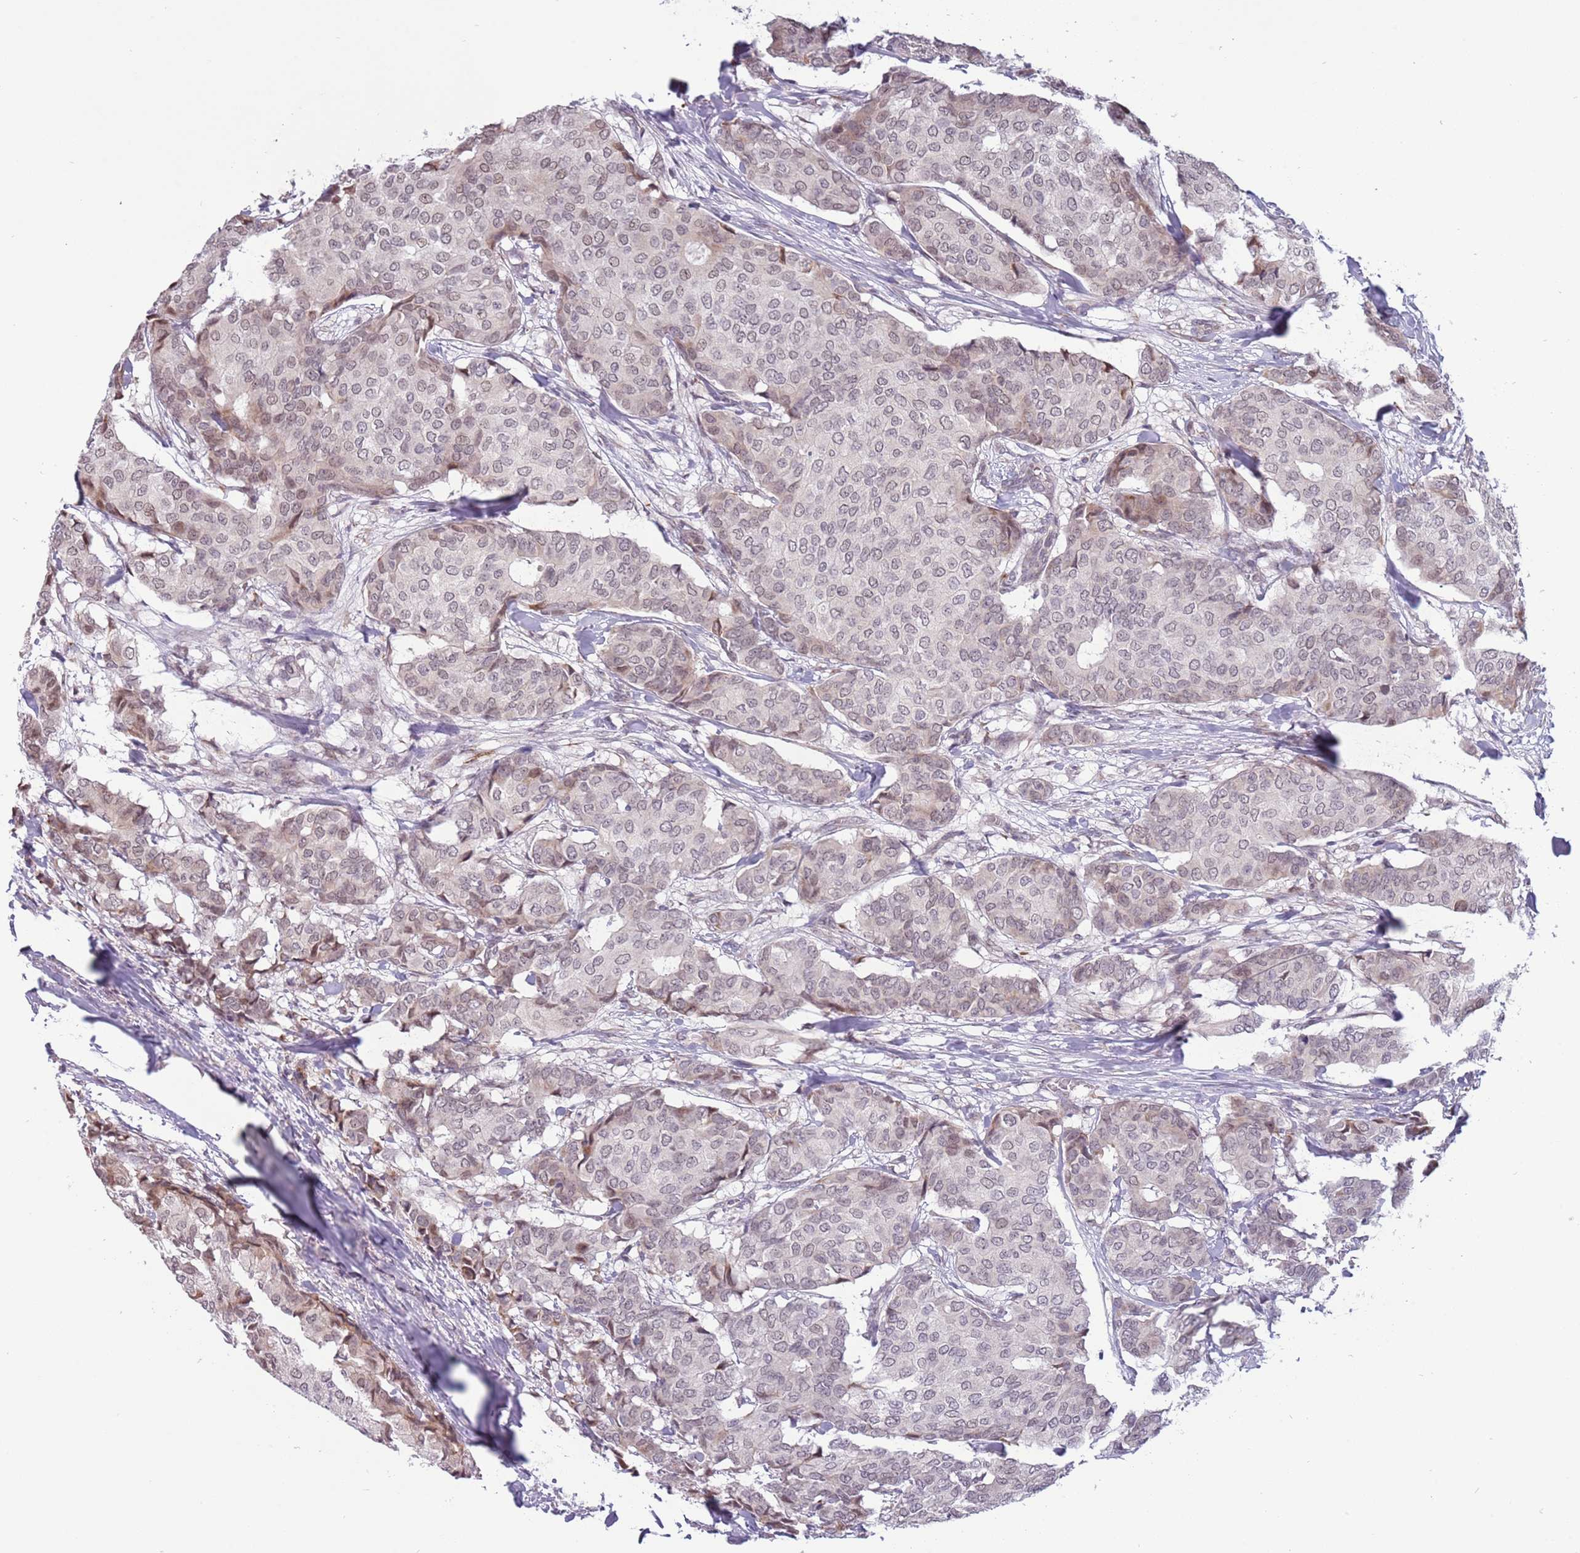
{"staining": {"intensity": "weak", "quantity": "25%-75%", "location": "nuclear"}, "tissue": "breast cancer", "cell_type": "Tumor cells", "image_type": "cancer", "snomed": [{"axis": "morphology", "description": "Duct carcinoma"}, {"axis": "topography", "description": "Breast"}], "caption": "Weak nuclear positivity for a protein is identified in about 25%-75% of tumor cells of infiltrating ductal carcinoma (breast) using immunohistochemistry (IHC).", "gene": "BARD1", "patient": {"sex": "female", "age": 75}}